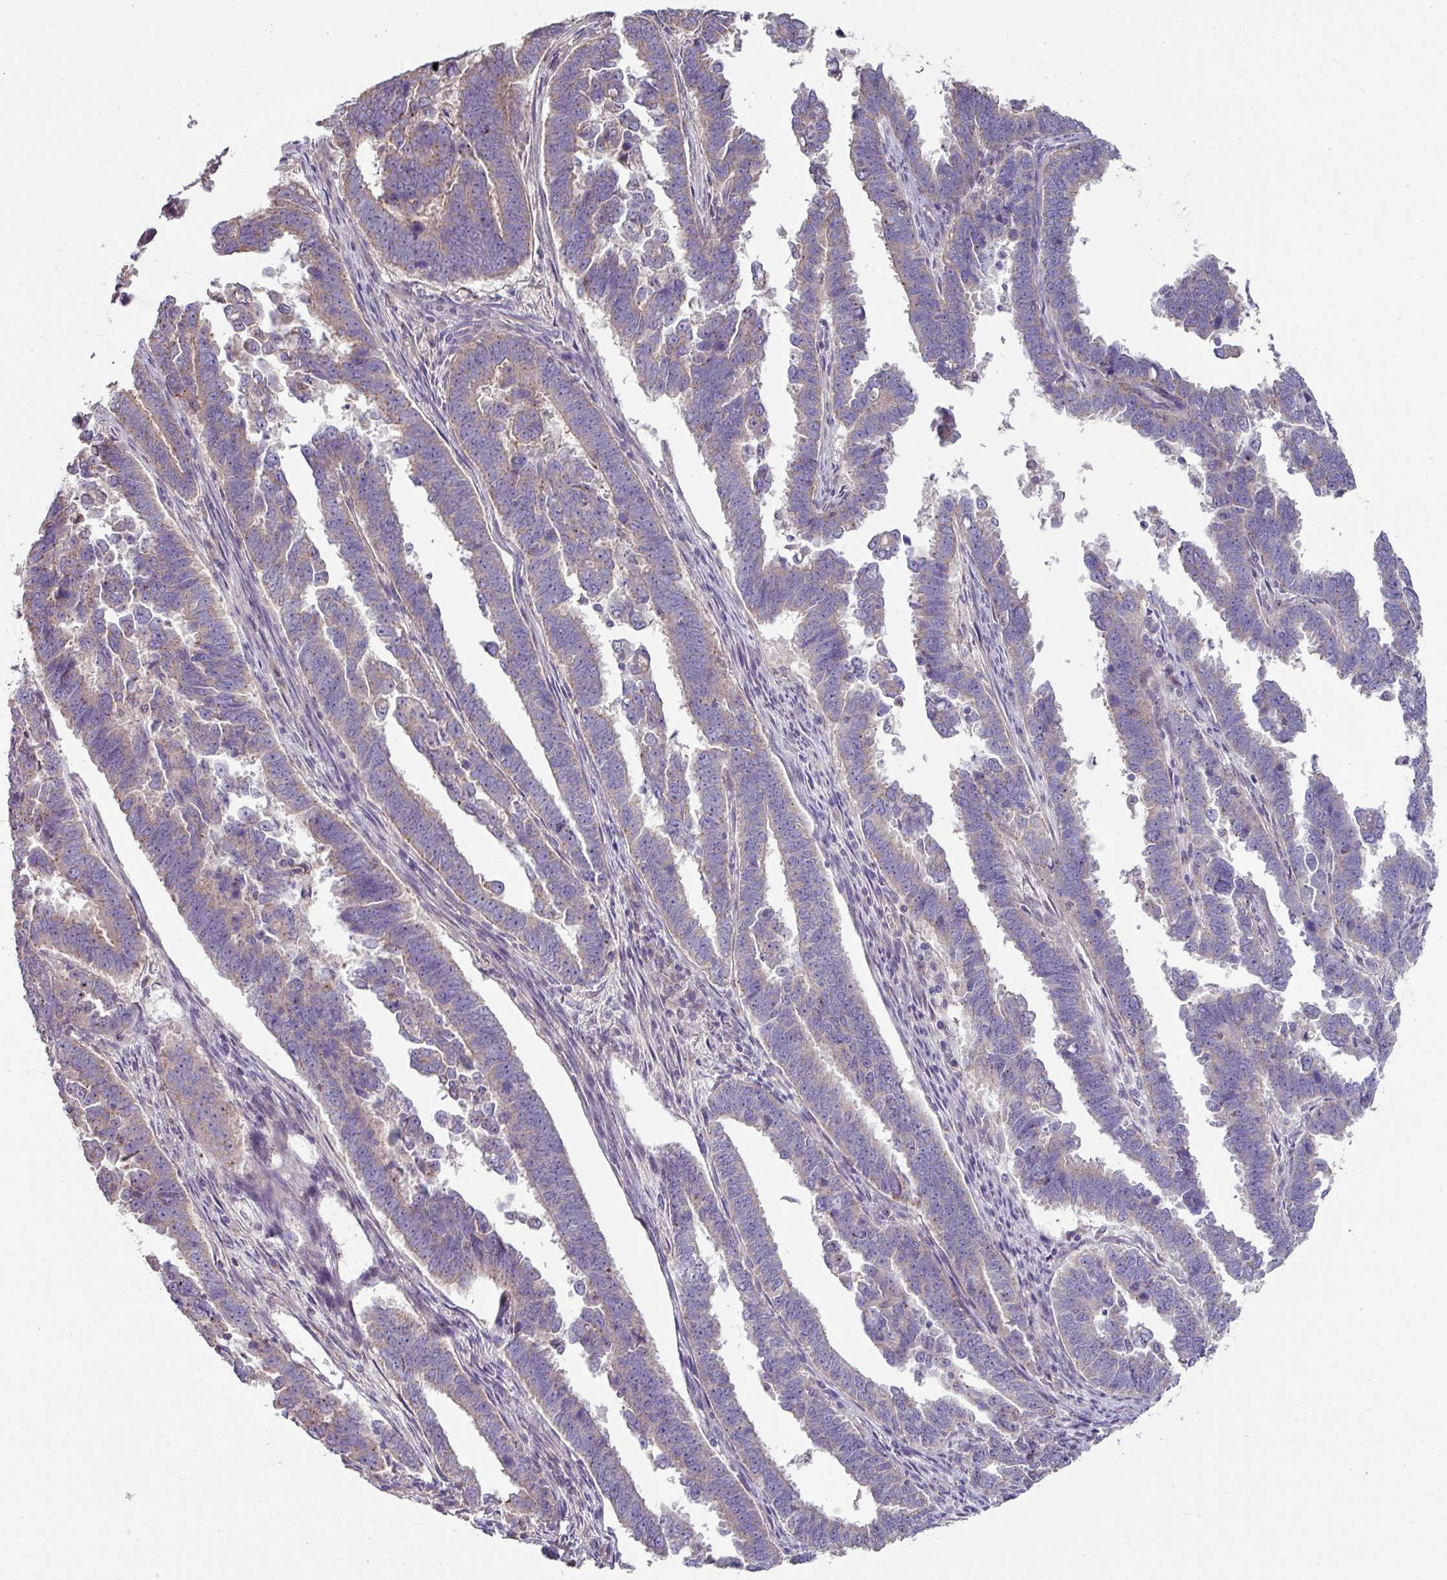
{"staining": {"intensity": "negative", "quantity": "none", "location": "none"}, "tissue": "endometrial cancer", "cell_type": "Tumor cells", "image_type": "cancer", "snomed": [{"axis": "morphology", "description": "Adenocarcinoma, NOS"}, {"axis": "topography", "description": "Endometrium"}], "caption": "A micrograph of endometrial cancer (adenocarcinoma) stained for a protein displays no brown staining in tumor cells. Brightfield microscopy of immunohistochemistry stained with DAB (brown) and hematoxylin (blue), captured at high magnification.", "gene": "LRRC9", "patient": {"sex": "female", "age": 75}}